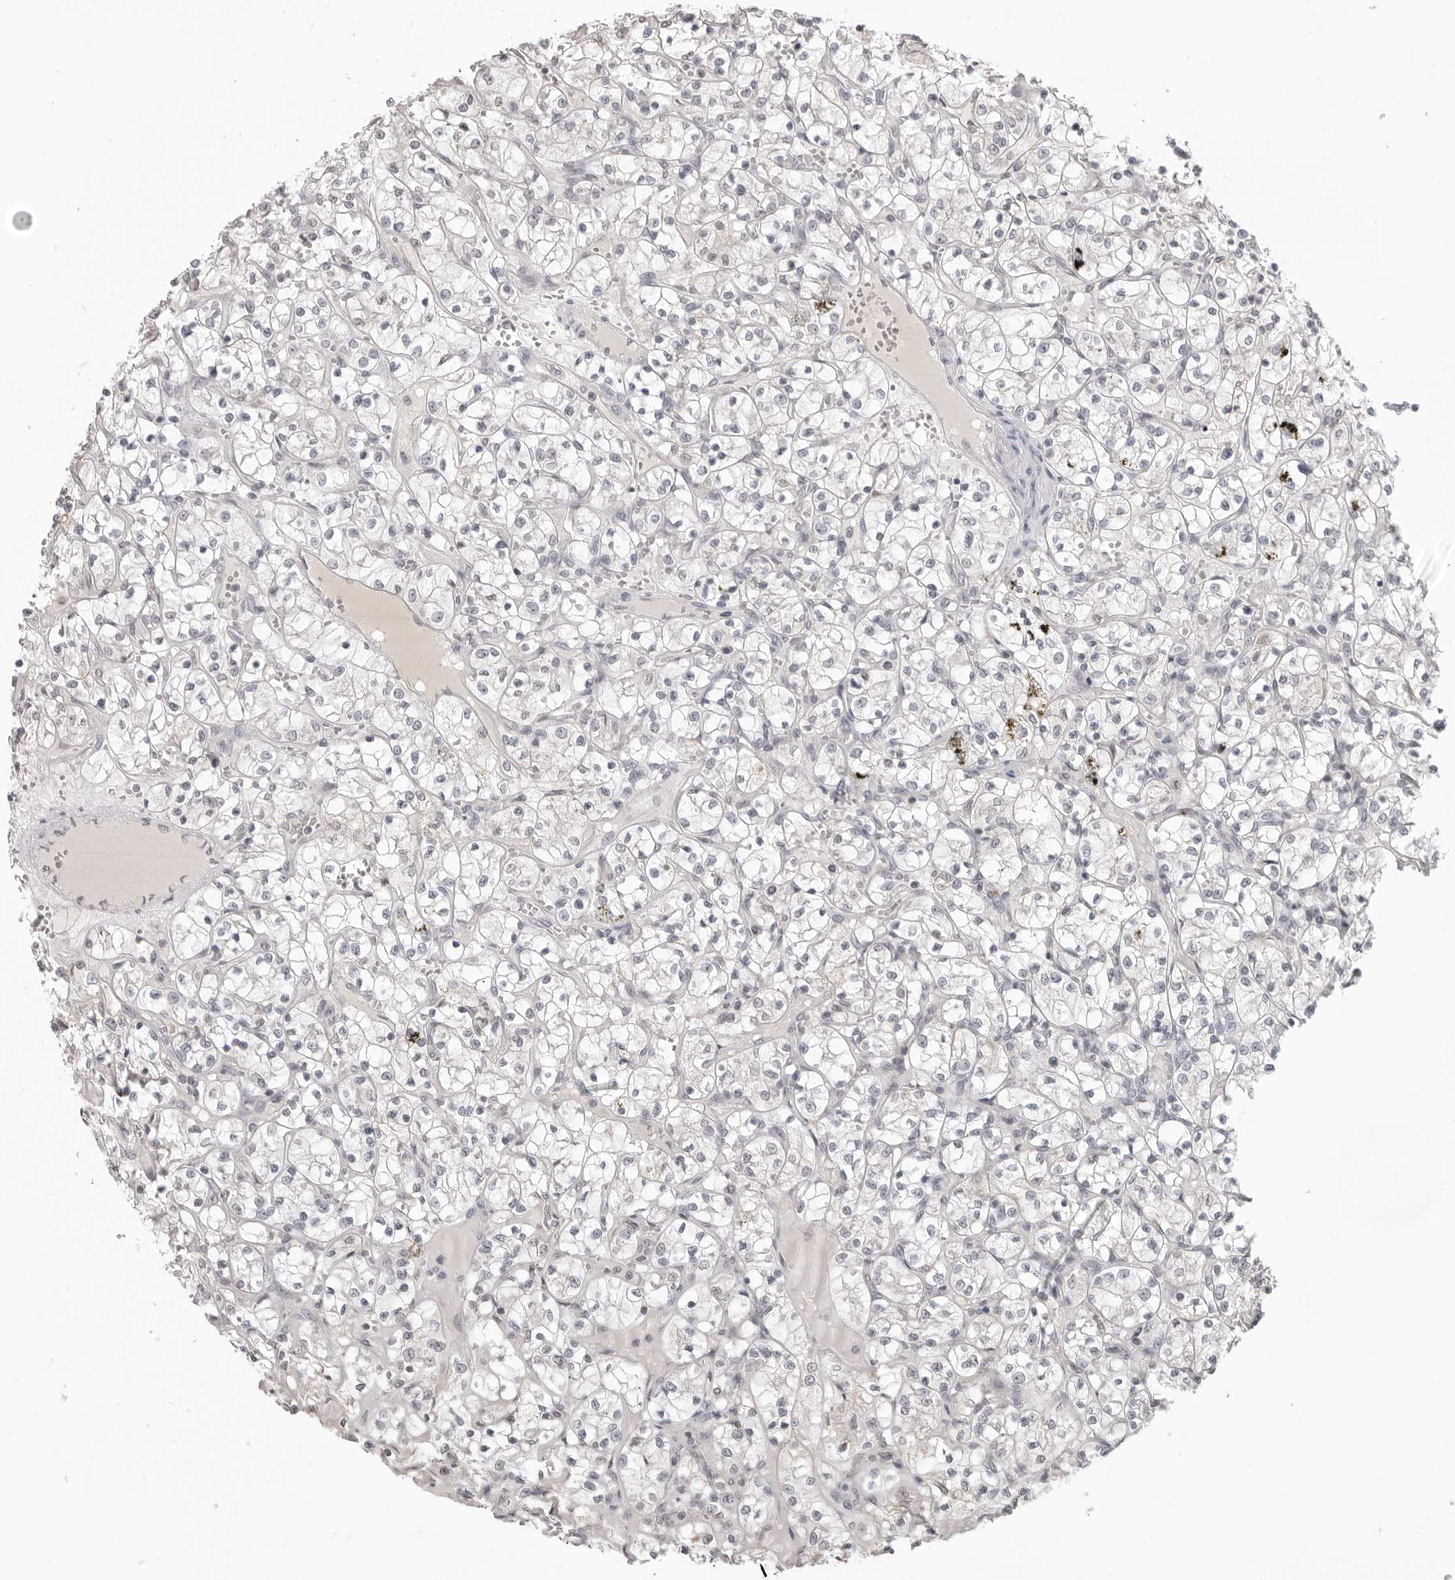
{"staining": {"intensity": "negative", "quantity": "none", "location": "none"}, "tissue": "renal cancer", "cell_type": "Tumor cells", "image_type": "cancer", "snomed": [{"axis": "morphology", "description": "Adenocarcinoma, NOS"}, {"axis": "topography", "description": "Kidney"}], "caption": "A photomicrograph of human renal cancer is negative for staining in tumor cells.", "gene": "ACP6", "patient": {"sex": "female", "age": 69}}